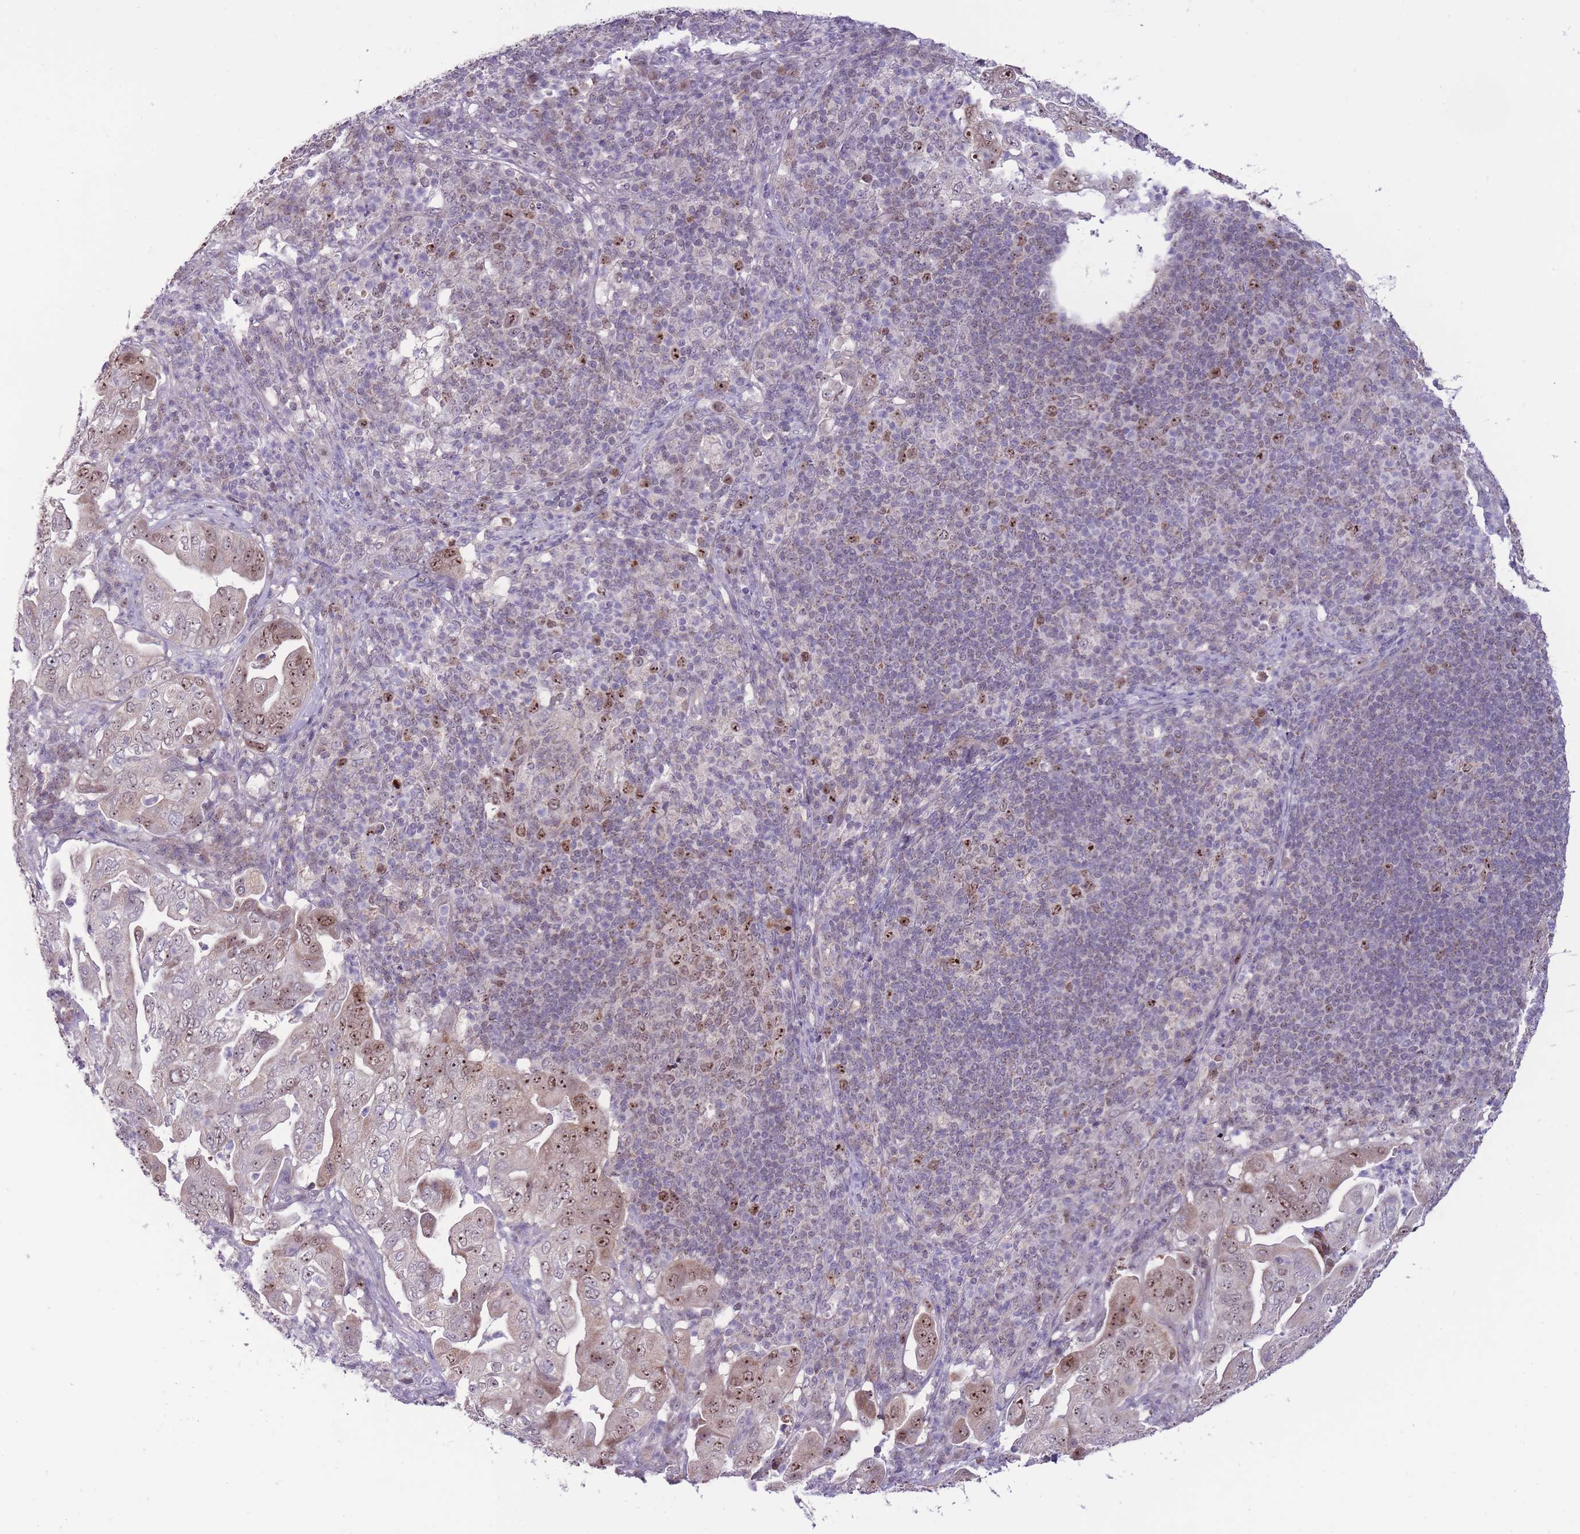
{"staining": {"intensity": "strong", "quantity": ">75%", "location": "nuclear"}, "tissue": "pancreatic cancer", "cell_type": "Tumor cells", "image_type": "cancer", "snomed": [{"axis": "morphology", "description": "Normal tissue, NOS"}, {"axis": "morphology", "description": "Adenocarcinoma, NOS"}, {"axis": "topography", "description": "Lymph node"}, {"axis": "topography", "description": "Pancreas"}], "caption": "Human adenocarcinoma (pancreatic) stained with a brown dye demonstrates strong nuclear positive positivity in approximately >75% of tumor cells.", "gene": "MCIDAS", "patient": {"sex": "female", "age": 67}}